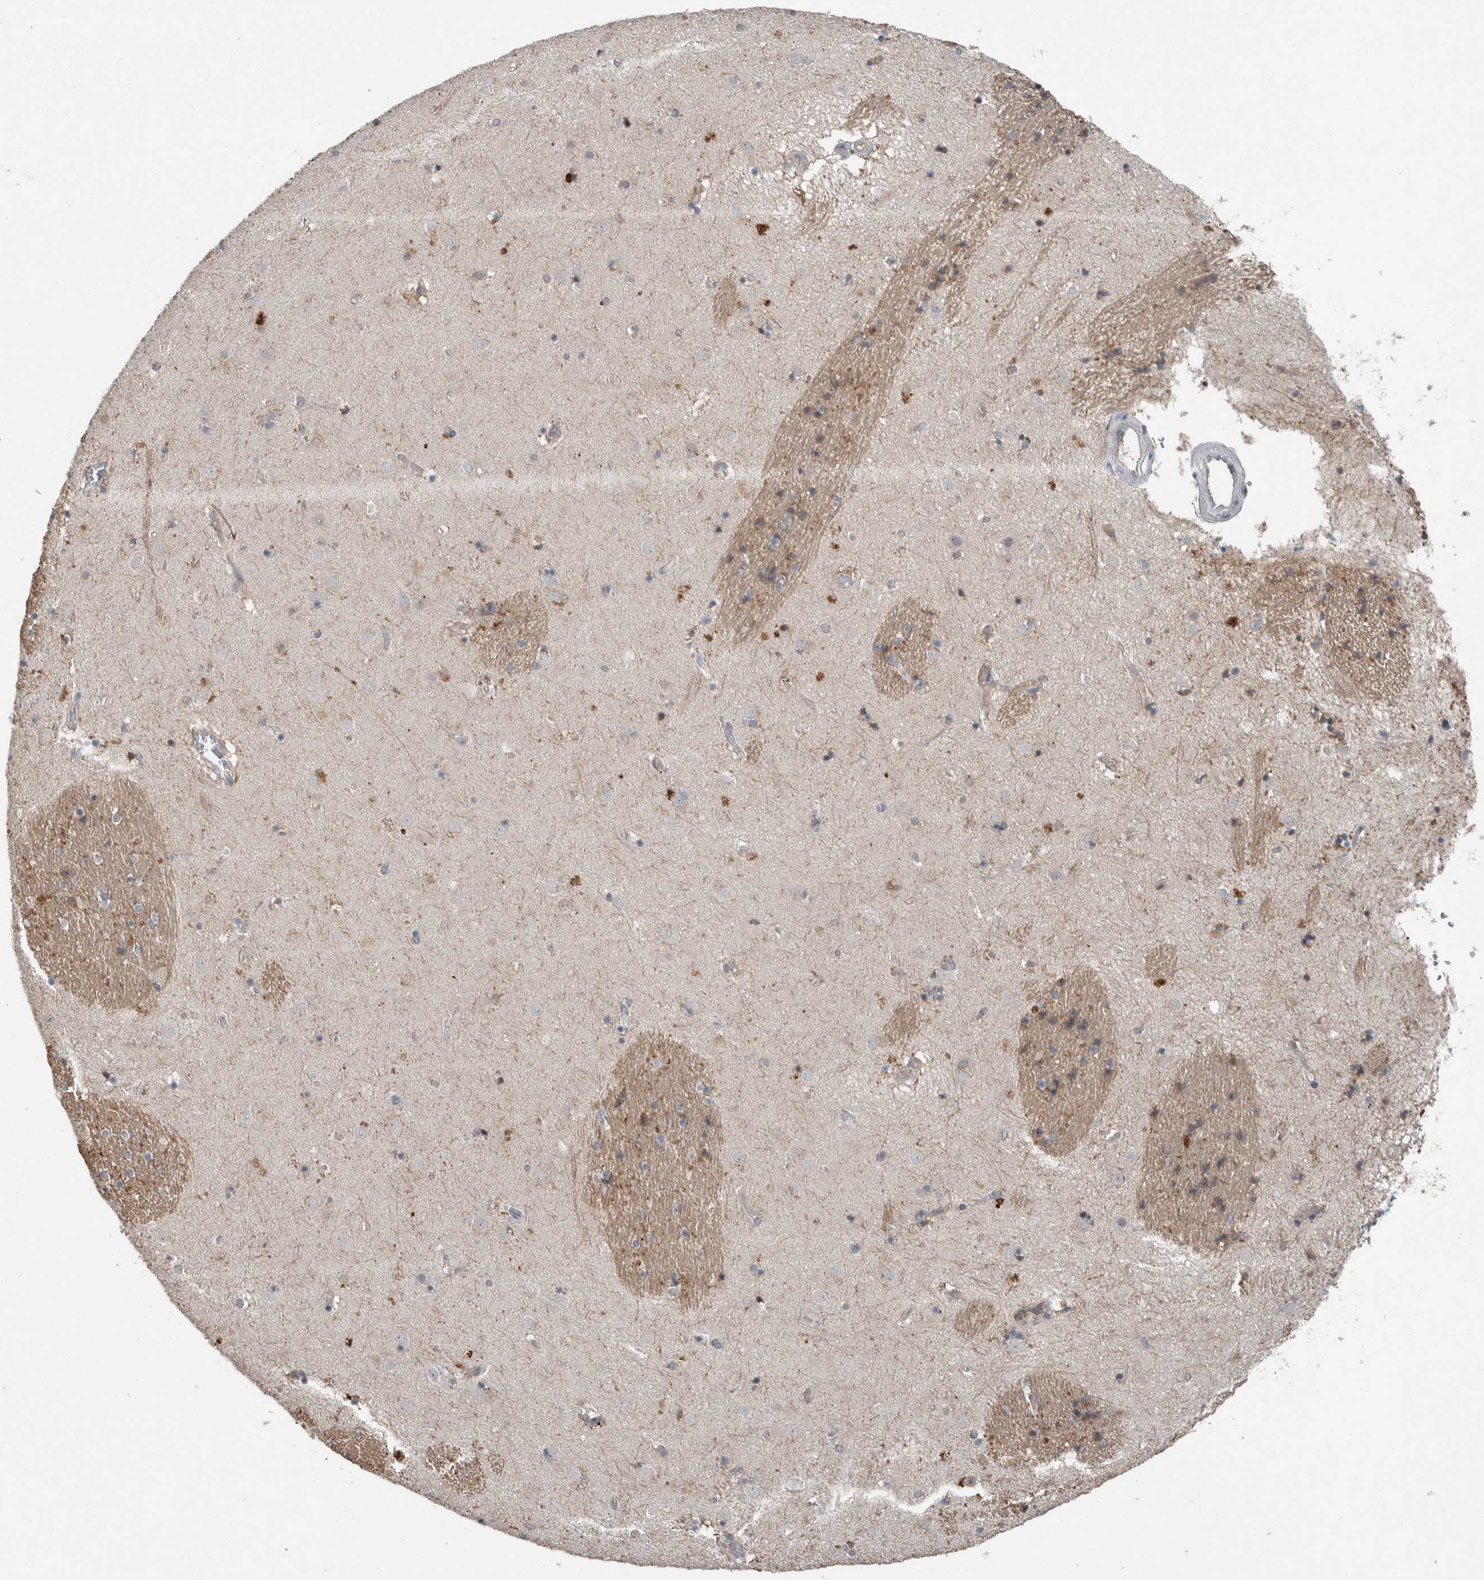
{"staining": {"intensity": "weak", "quantity": "<25%", "location": "cytoplasmic/membranous"}, "tissue": "caudate", "cell_type": "Glial cells", "image_type": "normal", "snomed": [{"axis": "morphology", "description": "Normal tissue, NOS"}, {"axis": "topography", "description": "Lateral ventricle wall"}], "caption": "Immunohistochemistry (IHC) histopathology image of normal caudate: human caudate stained with DAB displays no significant protein expression in glial cells.", "gene": "KNTC1", "patient": {"sex": "male", "age": 70}}